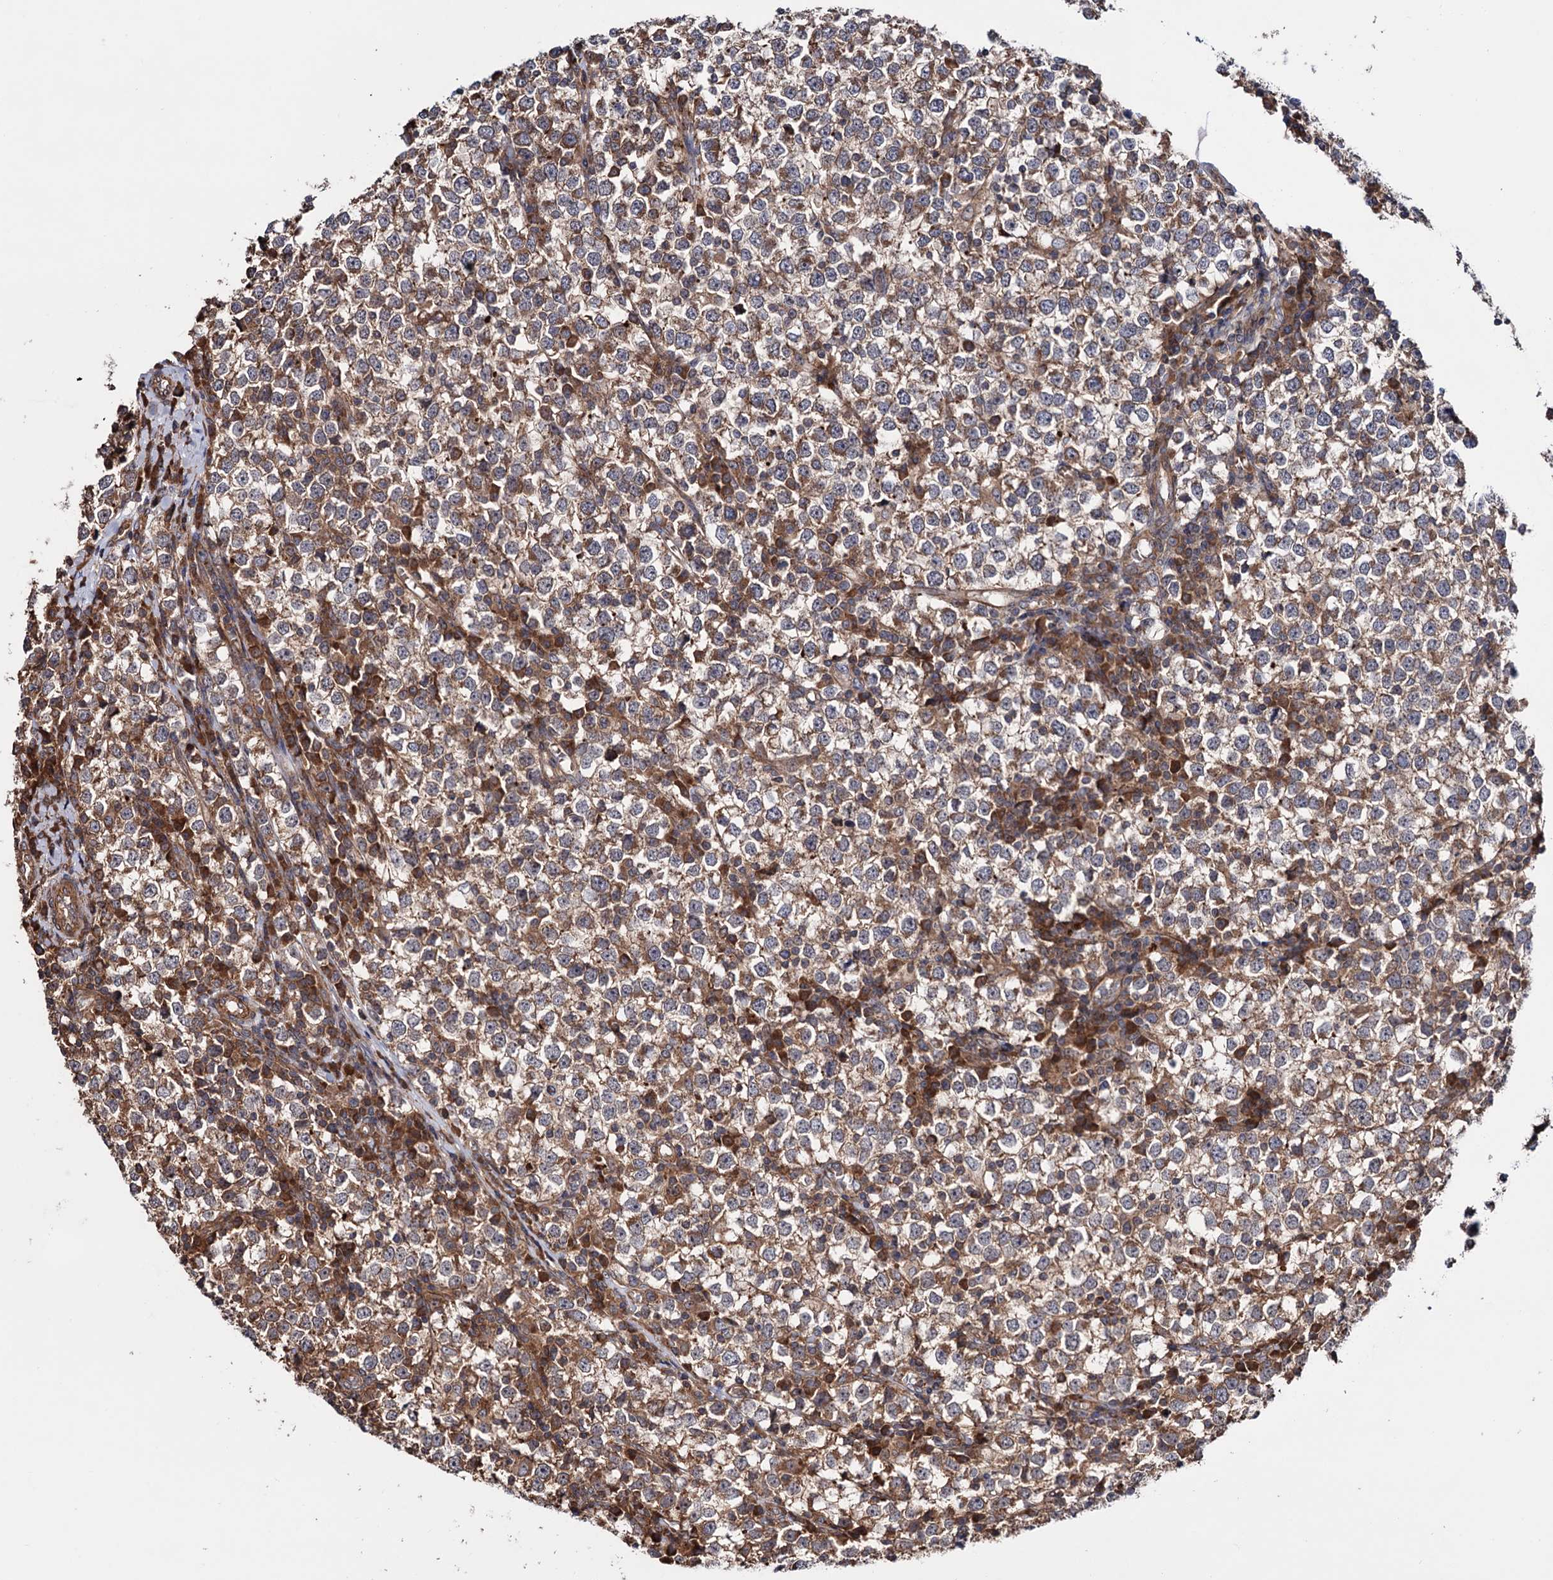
{"staining": {"intensity": "weak", "quantity": "25%-75%", "location": "cytoplasmic/membranous"}, "tissue": "testis cancer", "cell_type": "Tumor cells", "image_type": "cancer", "snomed": [{"axis": "morphology", "description": "Seminoma, NOS"}, {"axis": "topography", "description": "Testis"}], "caption": "Immunohistochemistry histopathology image of neoplastic tissue: human testis cancer (seminoma) stained using IHC reveals low levels of weak protein expression localized specifically in the cytoplasmic/membranous of tumor cells, appearing as a cytoplasmic/membranous brown color.", "gene": "FERMT2", "patient": {"sex": "male", "age": 65}}